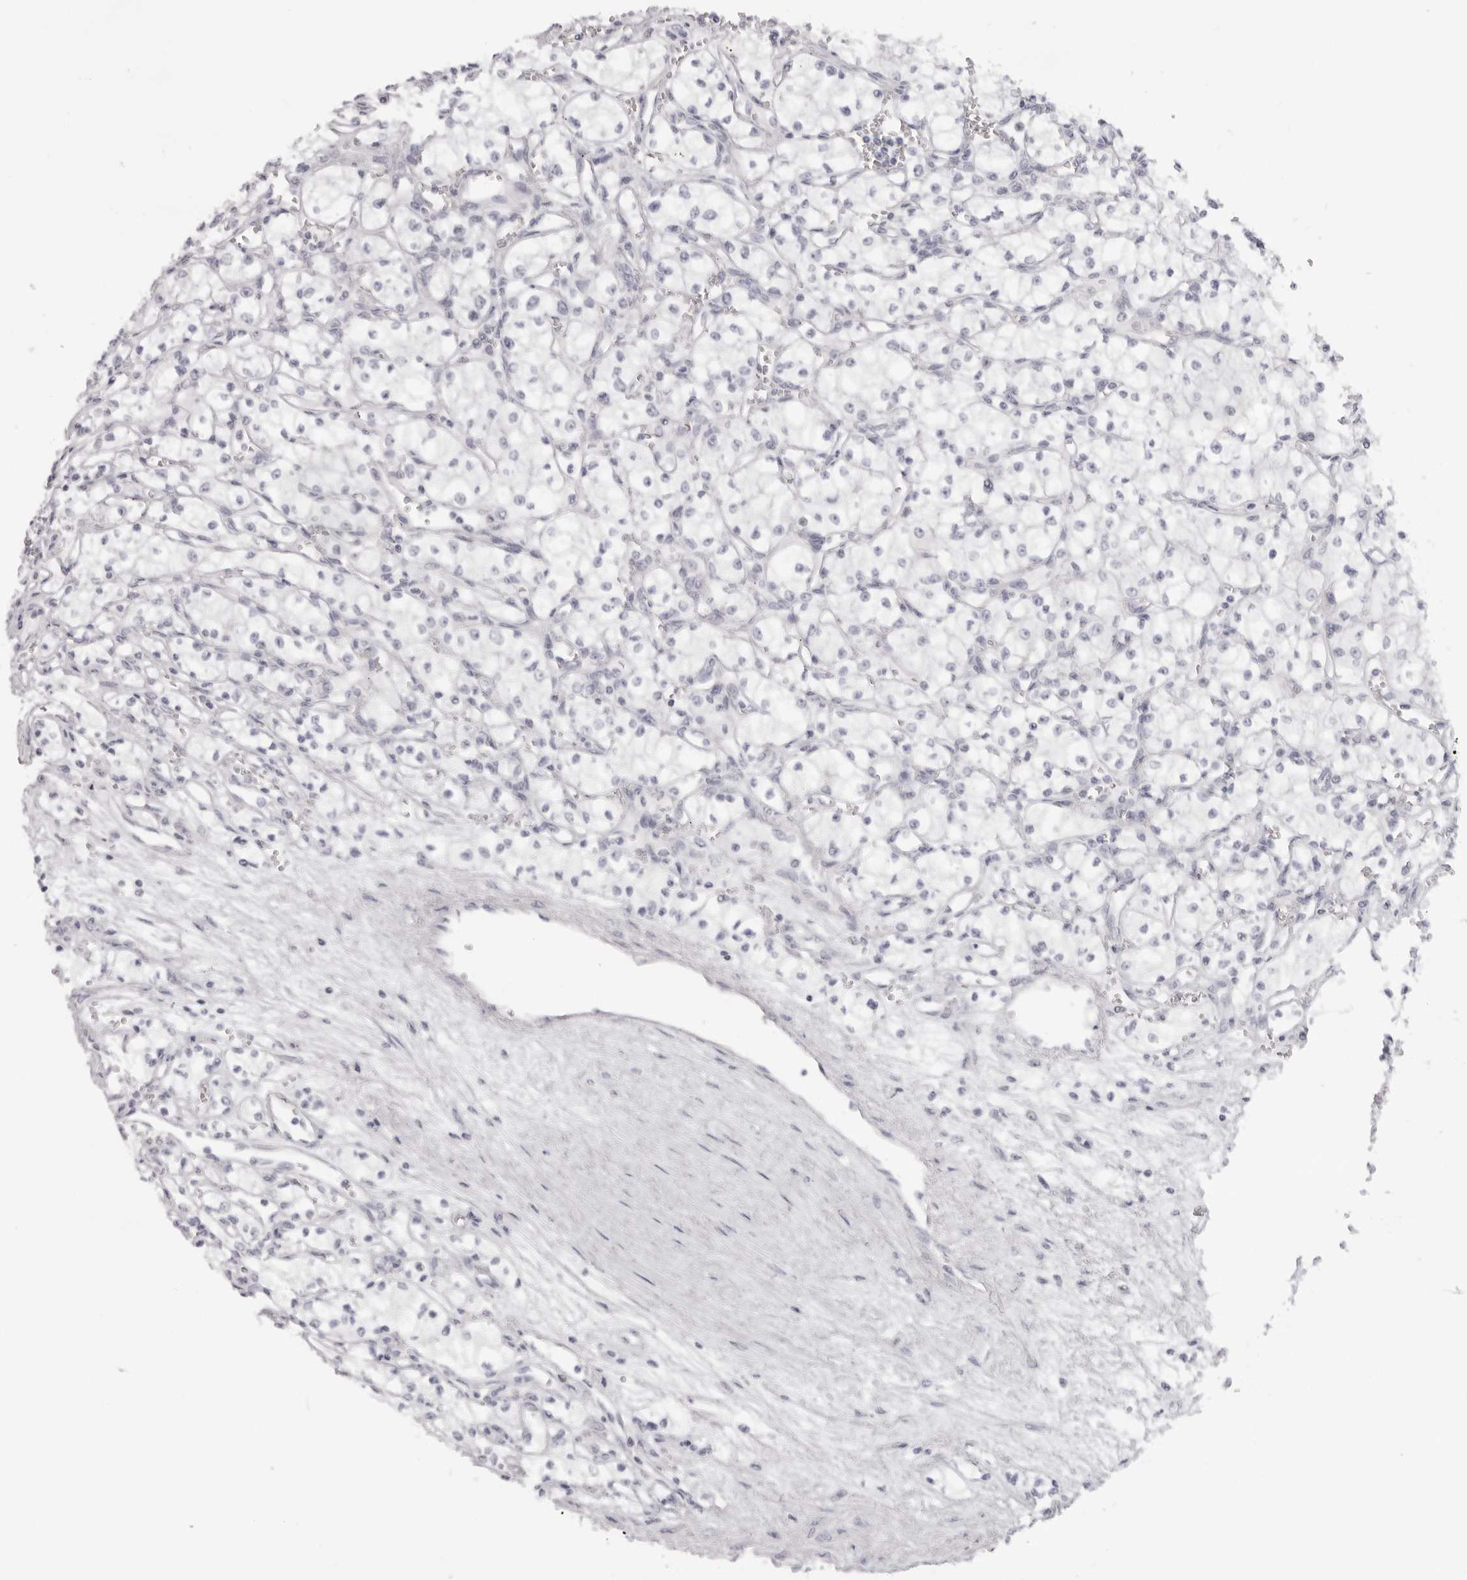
{"staining": {"intensity": "negative", "quantity": "none", "location": "none"}, "tissue": "renal cancer", "cell_type": "Tumor cells", "image_type": "cancer", "snomed": [{"axis": "morphology", "description": "Adenocarcinoma, NOS"}, {"axis": "topography", "description": "Kidney"}], "caption": "Tumor cells are negative for brown protein staining in renal cancer (adenocarcinoma). Nuclei are stained in blue.", "gene": "KLK12", "patient": {"sex": "male", "age": 59}}